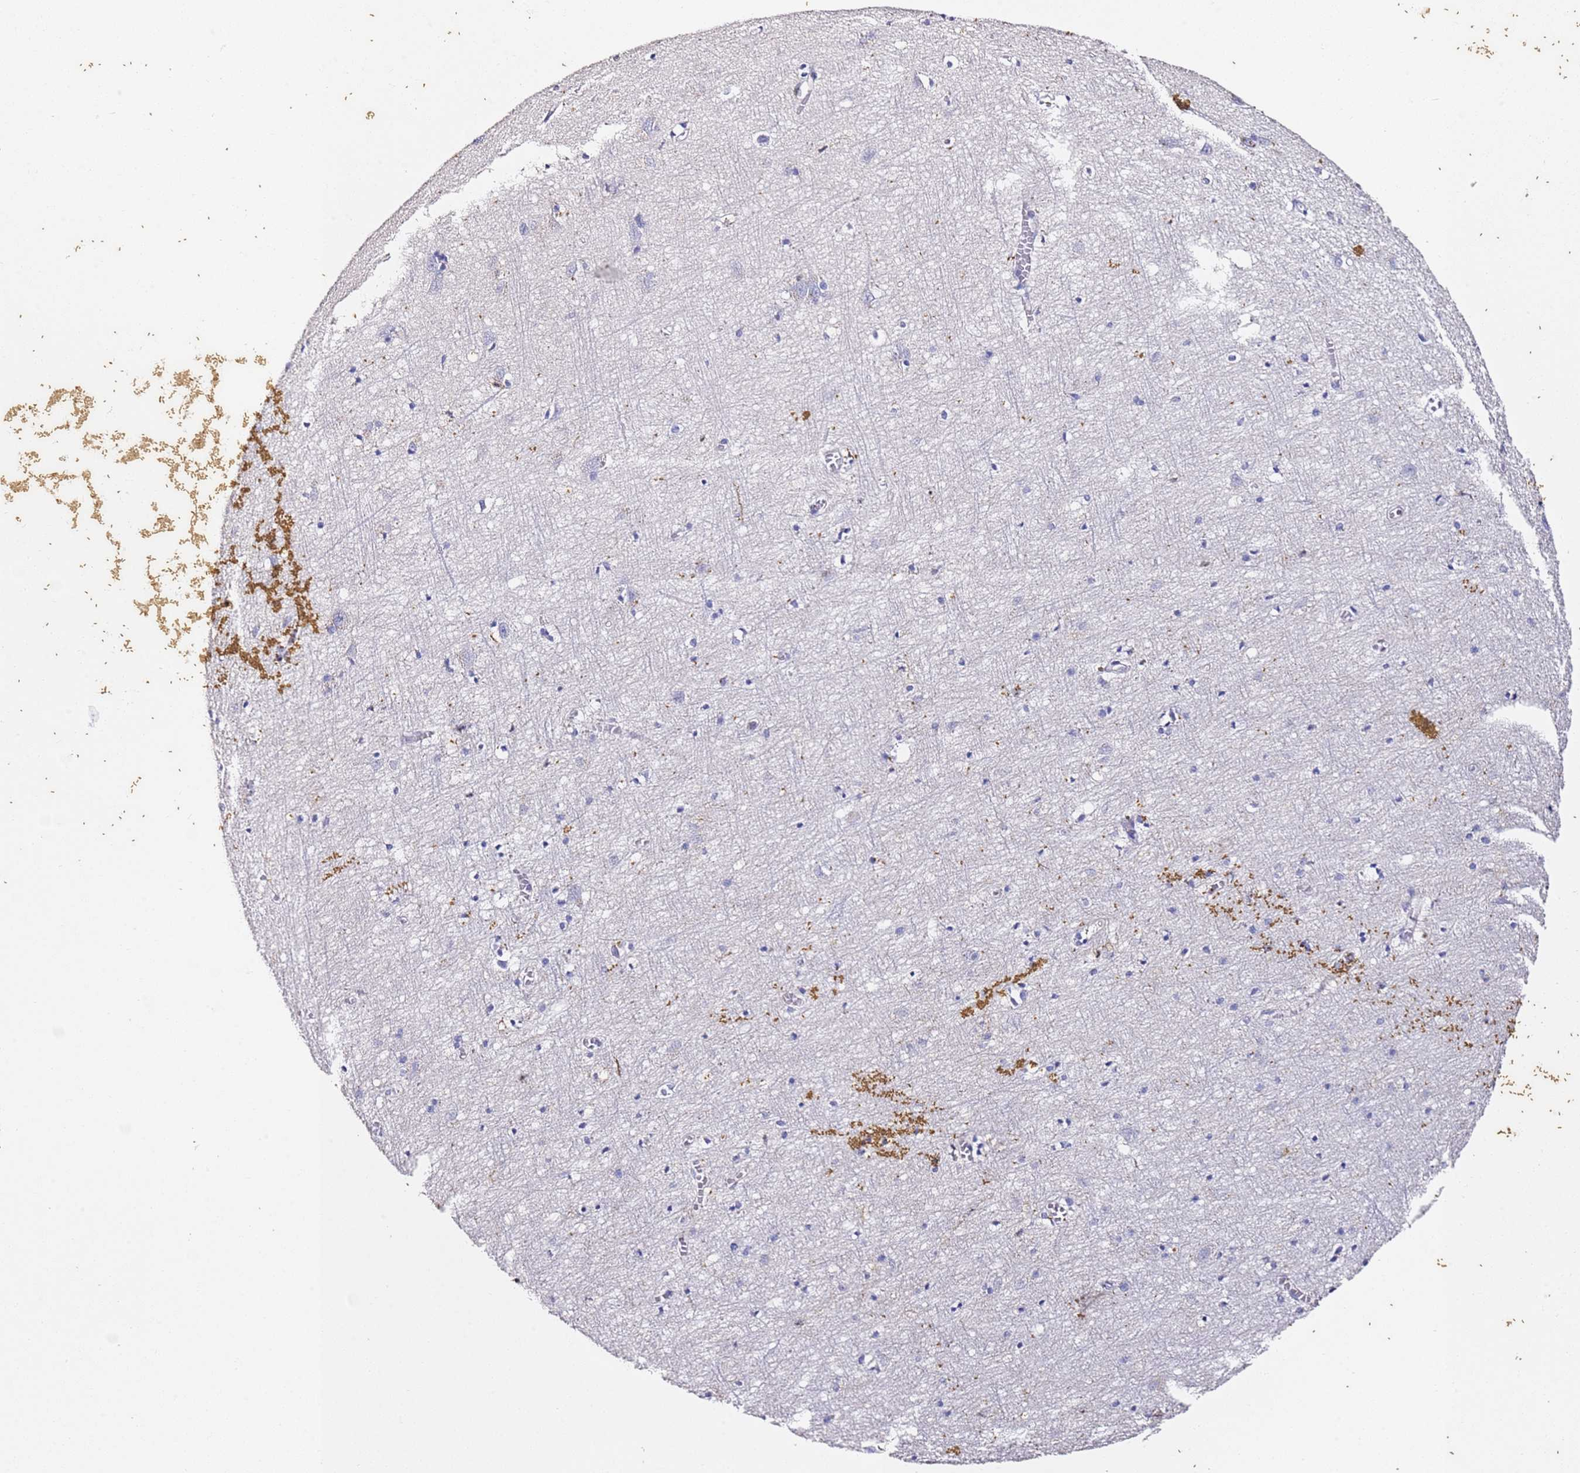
{"staining": {"intensity": "negative", "quantity": "none", "location": "none"}, "tissue": "cerebral cortex", "cell_type": "Endothelial cells", "image_type": "normal", "snomed": [{"axis": "morphology", "description": "Normal tissue, NOS"}, {"axis": "topography", "description": "Cerebral cortex"}], "caption": "This histopathology image is of normal cerebral cortex stained with immunohistochemistry to label a protein in brown with the nuclei are counter-stained blue. There is no staining in endothelial cells. (DAB immunohistochemistry, high magnification).", "gene": "ZNF671", "patient": {"sex": "female", "age": 64}}